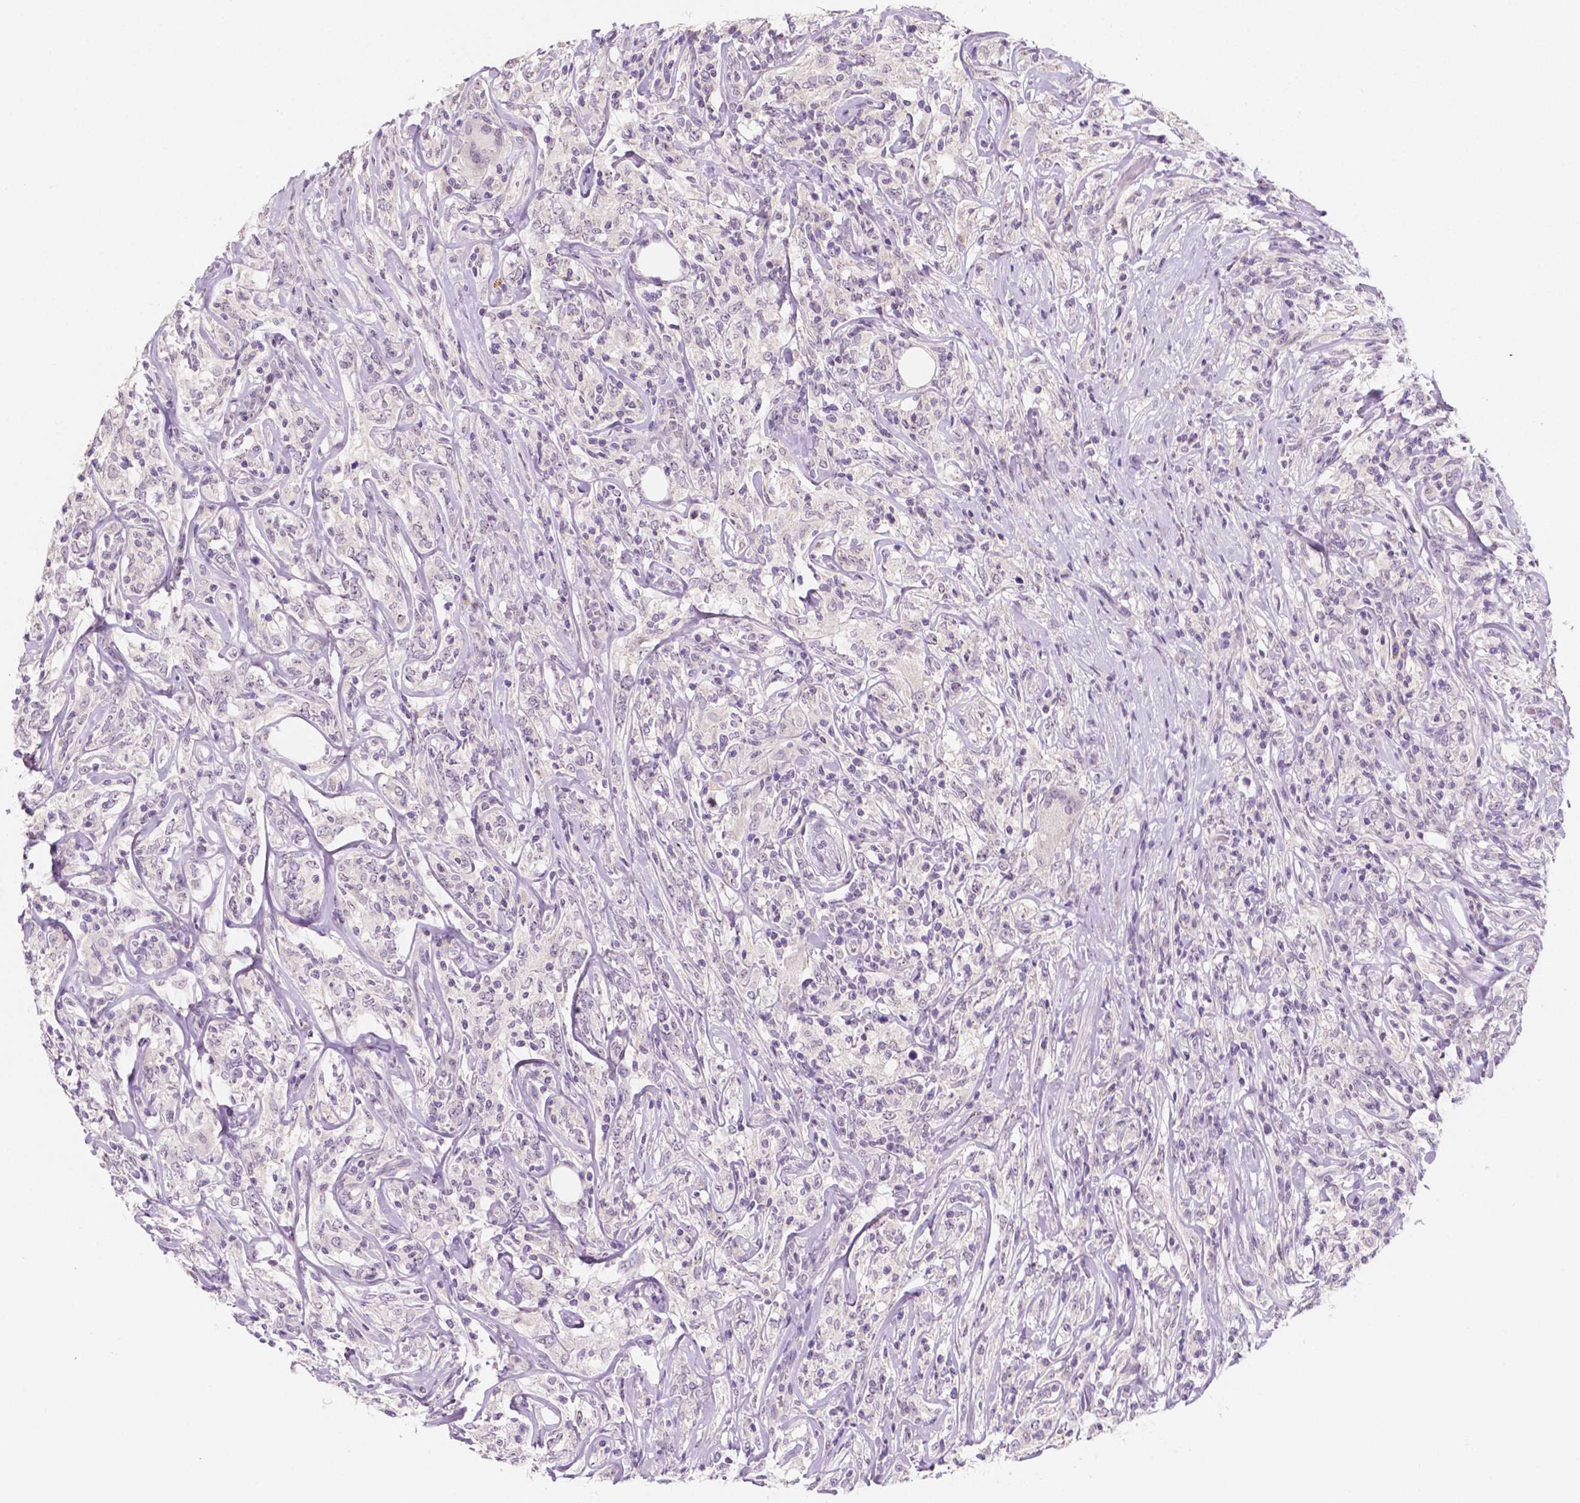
{"staining": {"intensity": "negative", "quantity": "none", "location": "none"}, "tissue": "lymphoma", "cell_type": "Tumor cells", "image_type": "cancer", "snomed": [{"axis": "morphology", "description": "Malignant lymphoma, non-Hodgkin's type, High grade"}, {"axis": "topography", "description": "Lymph node"}], "caption": "Immunohistochemical staining of human high-grade malignant lymphoma, non-Hodgkin's type displays no significant staining in tumor cells.", "gene": "SIRT2", "patient": {"sex": "female", "age": 84}}